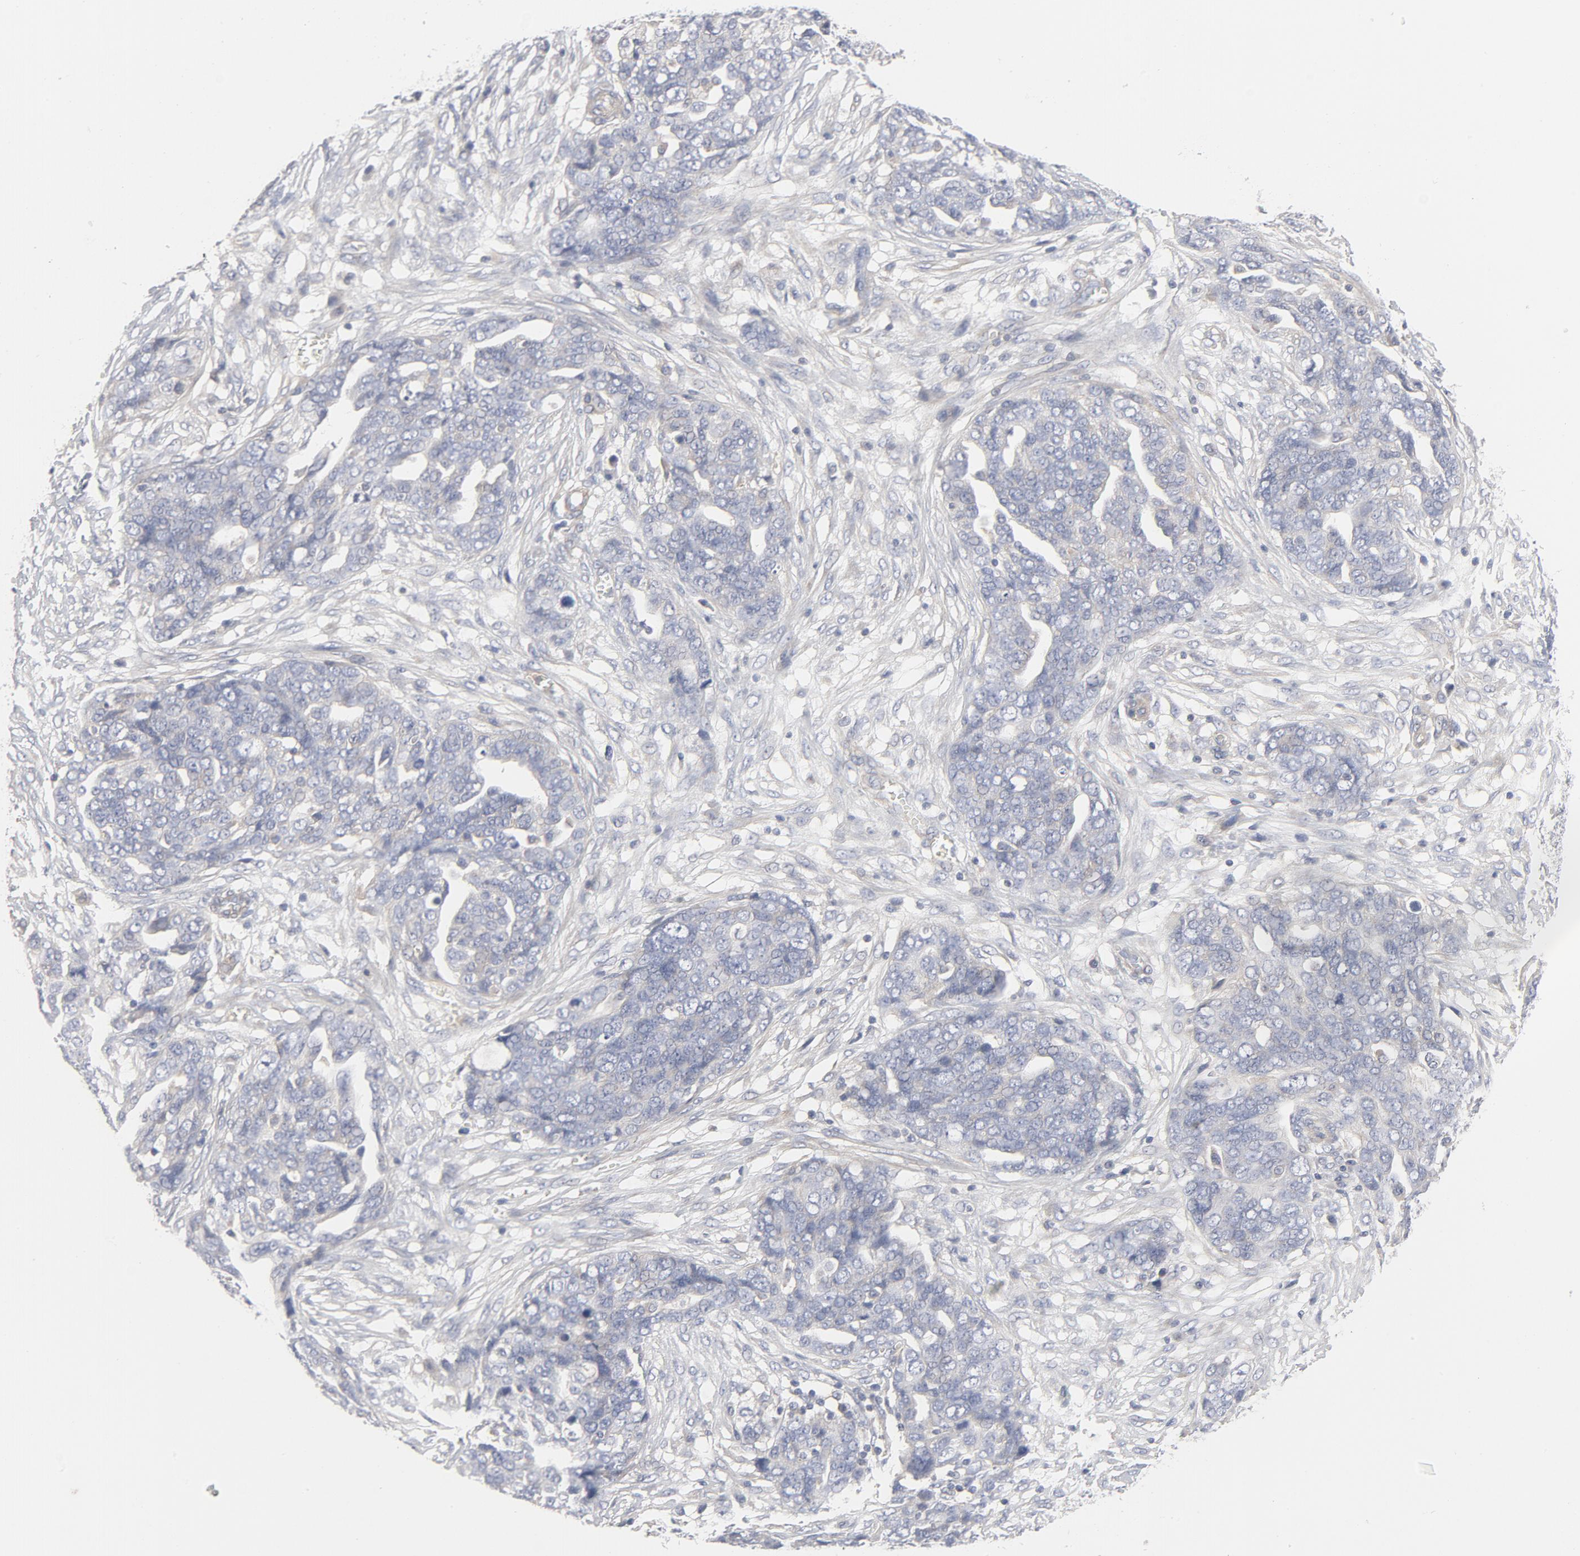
{"staining": {"intensity": "negative", "quantity": "none", "location": "none"}, "tissue": "ovarian cancer", "cell_type": "Tumor cells", "image_type": "cancer", "snomed": [{"axis": "morphology", "description": "Normal tissue, NOS"}, {"axis": "morphology", "description": "Cystadenocarcinoma, serous, NOS"}, {"axis": "topography", "description": "Fallopian tube"}, {"axis": "topography", "description": "Ovary"}], "caption": "High power microscopy photomicrograph of an immunohistochemistry micrograph of ovarian serous cystadenocarcinoma, revealing no significant positivity in tumor cells. (Stains: DAB (3,3'-diaminobenzidine) immunohistochemistry with hematoxylin counter stain, Microscopy: brightfield microscopy at high magnification).", "gene": "ROCK1", "patient": {"sex": "female", "age": 56}}